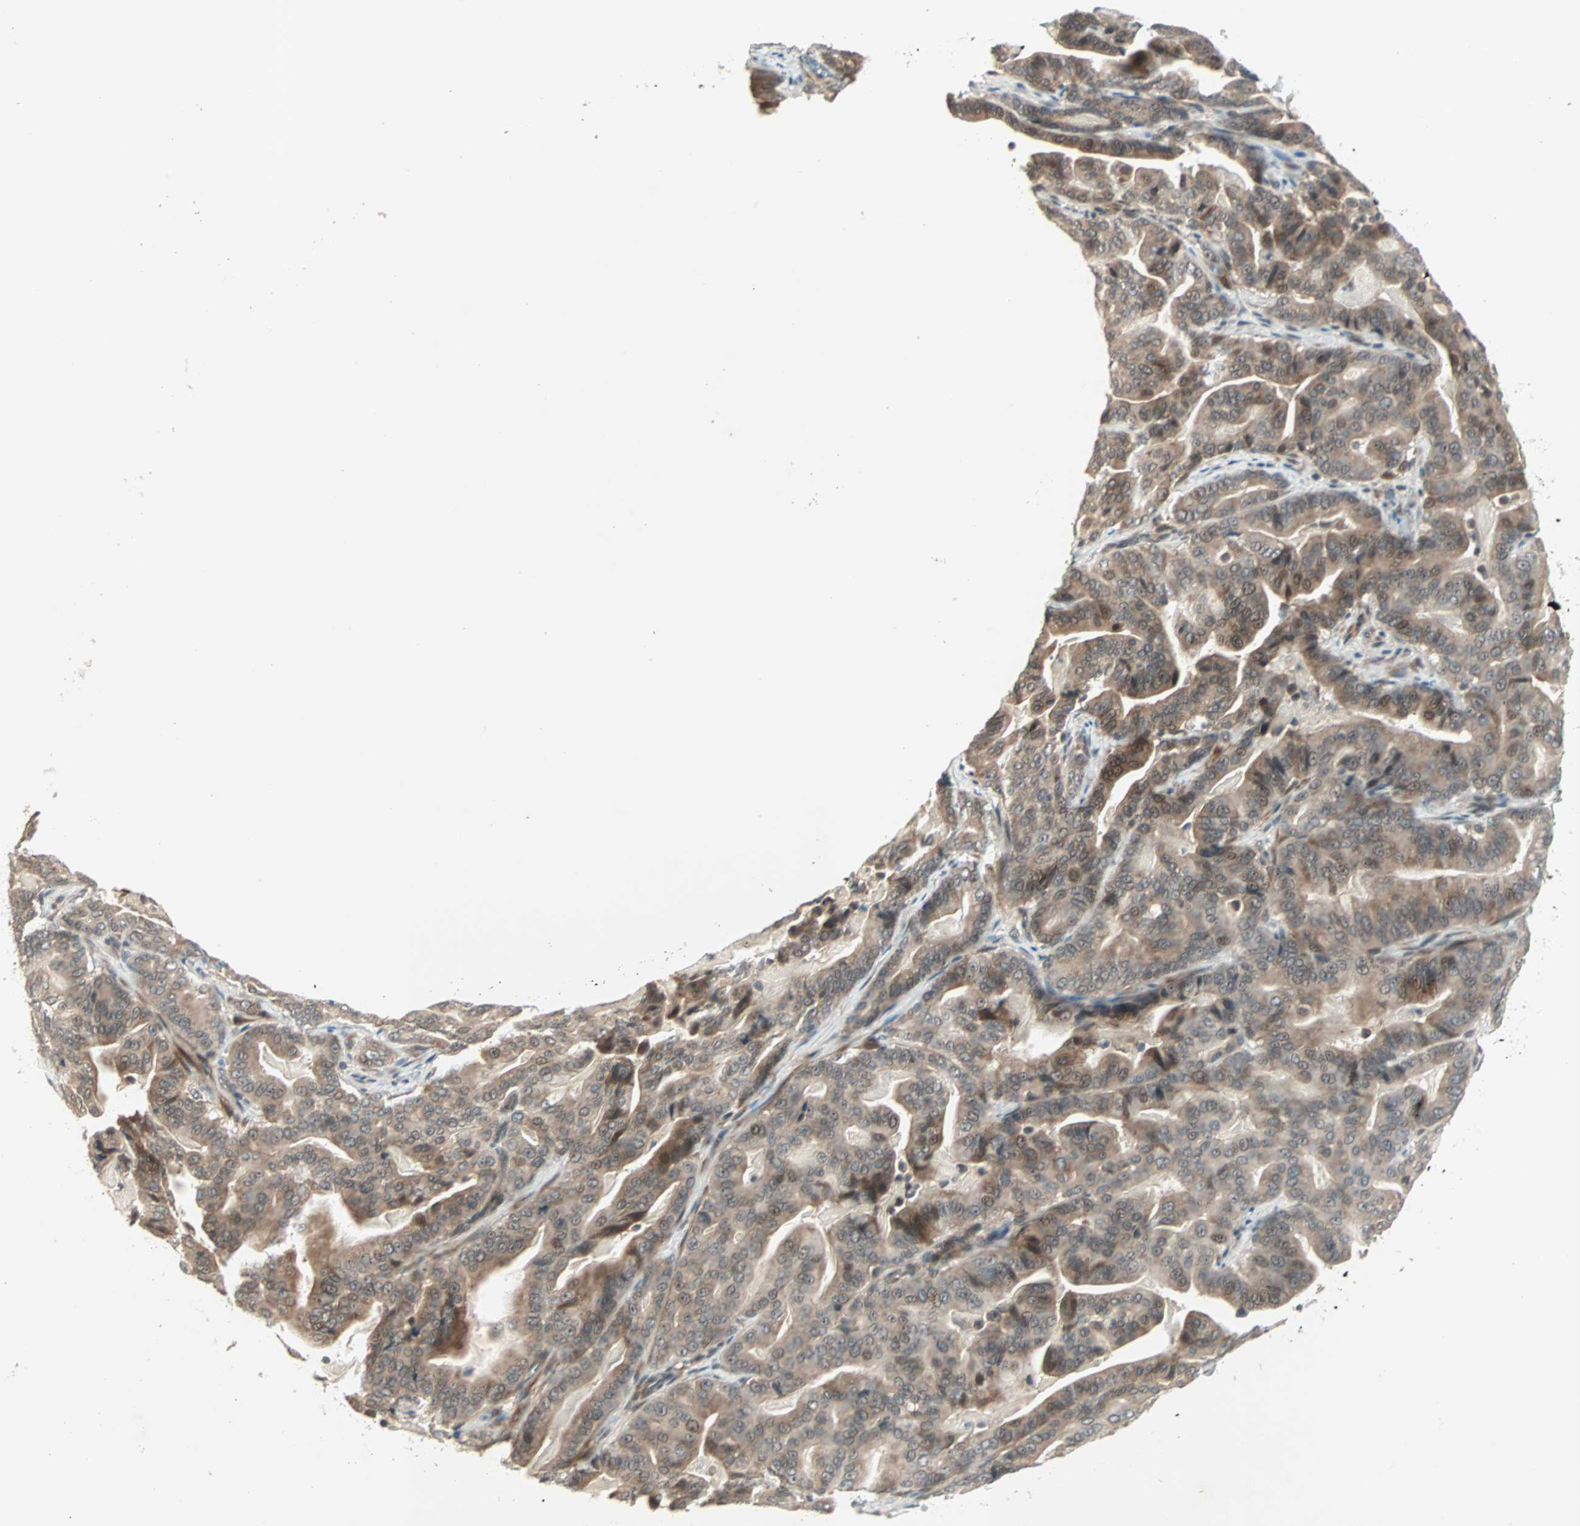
{"staining": {"intensity": "weak", "quantity": ">75%", "location": "cytoplasmic/membranous"}, "tissue": "pancreatic cancer", "cell_type": "Tumor cells", "image_type": "cancer", "snomed": [{"axis": "morphology", "description": "Adenocarcinoma, NOS"}, {"axis": "topography", "description": "Pancreas"}], "caption": "Immunohistochemistry histopathology image of neoplastic tissue: human pancreatic adenocarcinoma stained using IHC exhibits low levels of weak protein expression localized specifically in the cytoplasmic/membranous of tumor cells, appearing as a cytoplasmic/membranous brown color.", "gene": "PGBD1", "patient": {"sex": "male", "age": 63}}